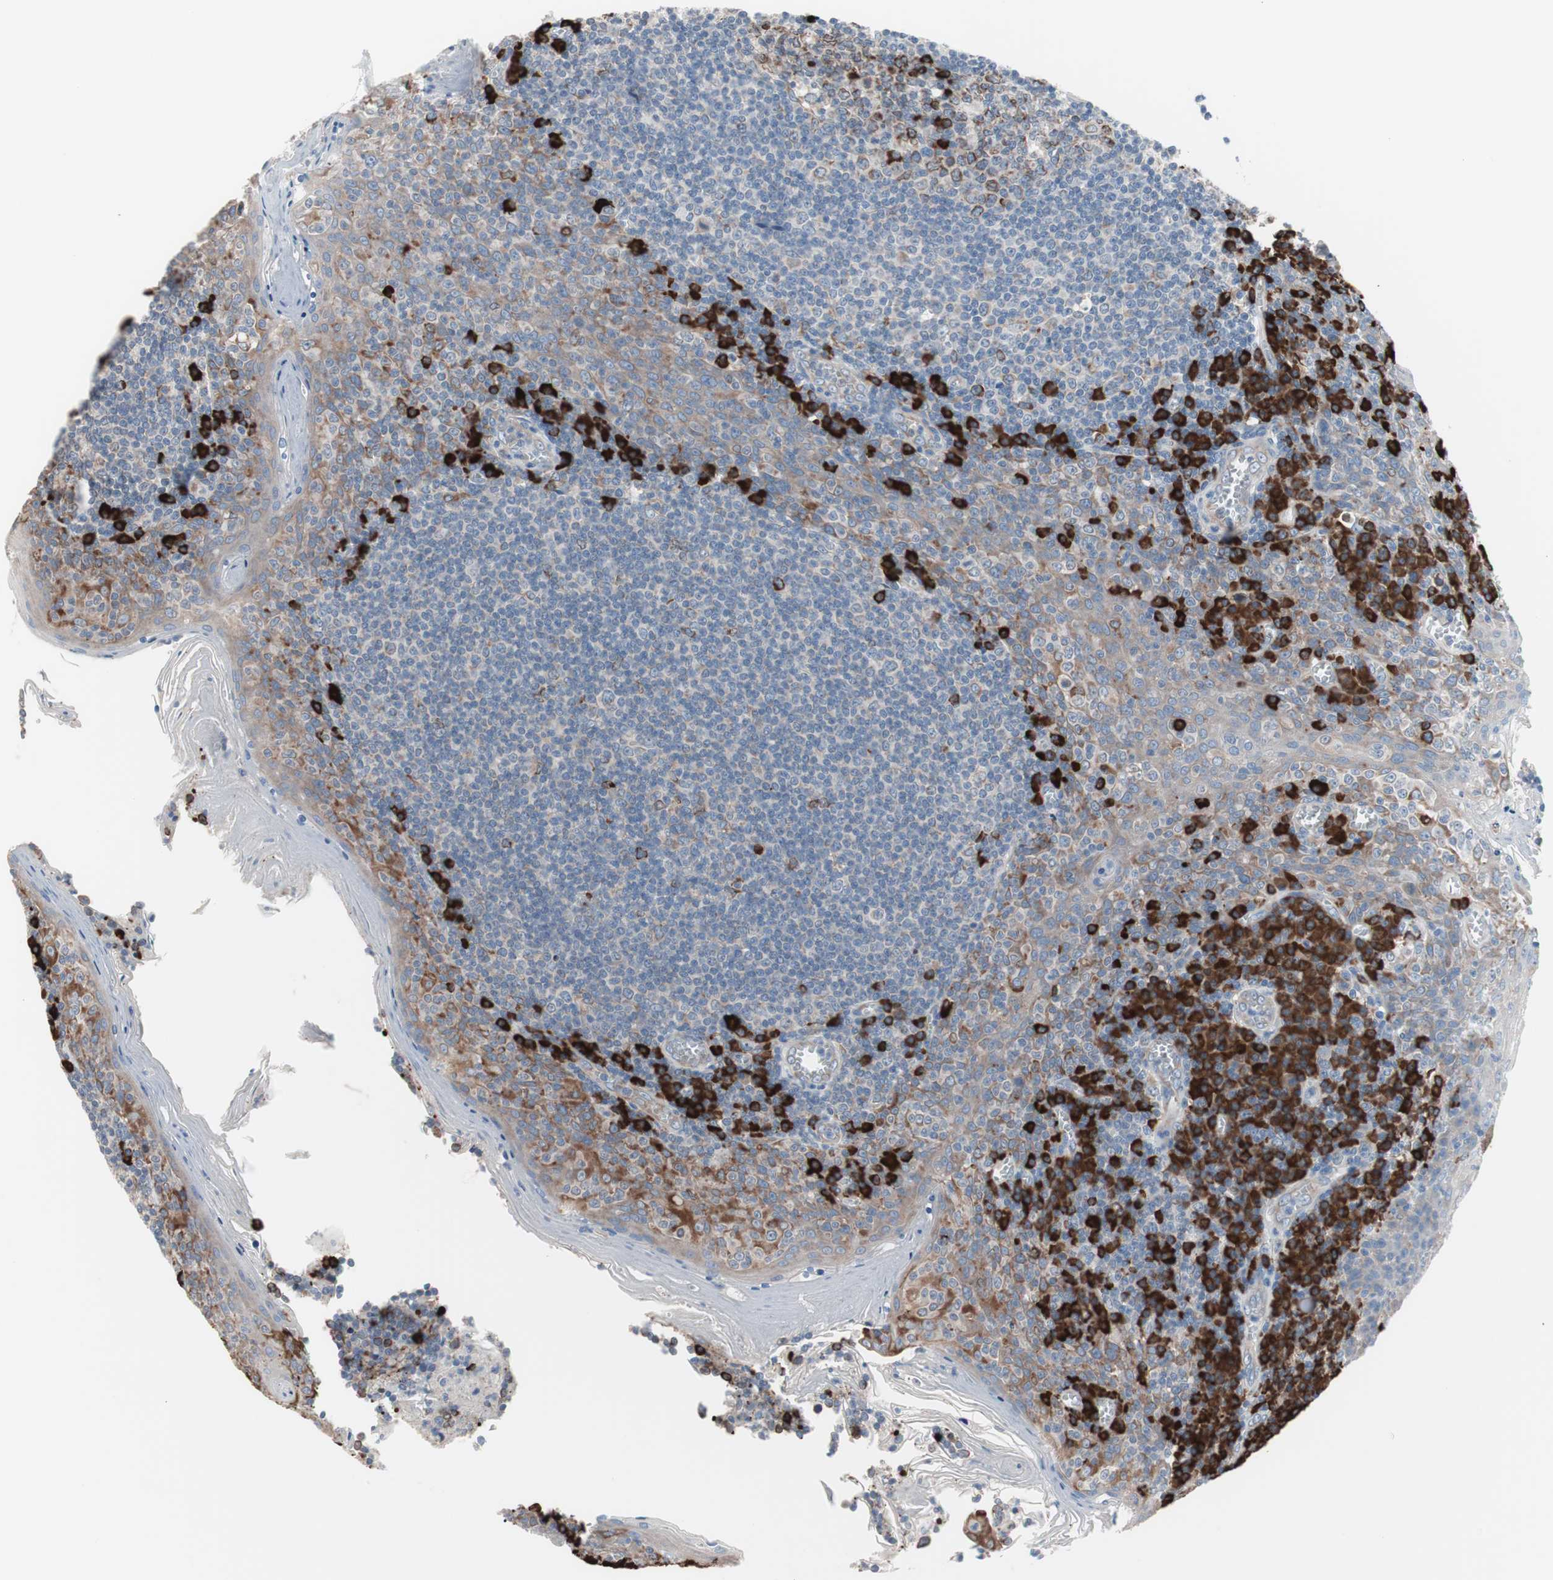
{"staining": {"intensity": "weak", "quantity": "<25%", "location": "cytoplasmic/membranous"}, "tissue": "tonsil", "cell_type": "Germinal center cells", "image_type": "normal", "snomed": [{"axis": "morphology", "description": "Normal tissue, NOS"}, {"axis": "topography", "description": "Tonsil"}], "caption": "Immunohistochemical staining of normal human tonsil shows no significant positivity in germinal center cells. The staining was performed using DAB (3,3'-diaminobenzidine) to visualize the protein expression in brown, while the nuclei were stained in blue with hematoxylin (Magnification: 20x).", "gene": "SLC27A4", "patient": {"sex": "male", "age": 31}}